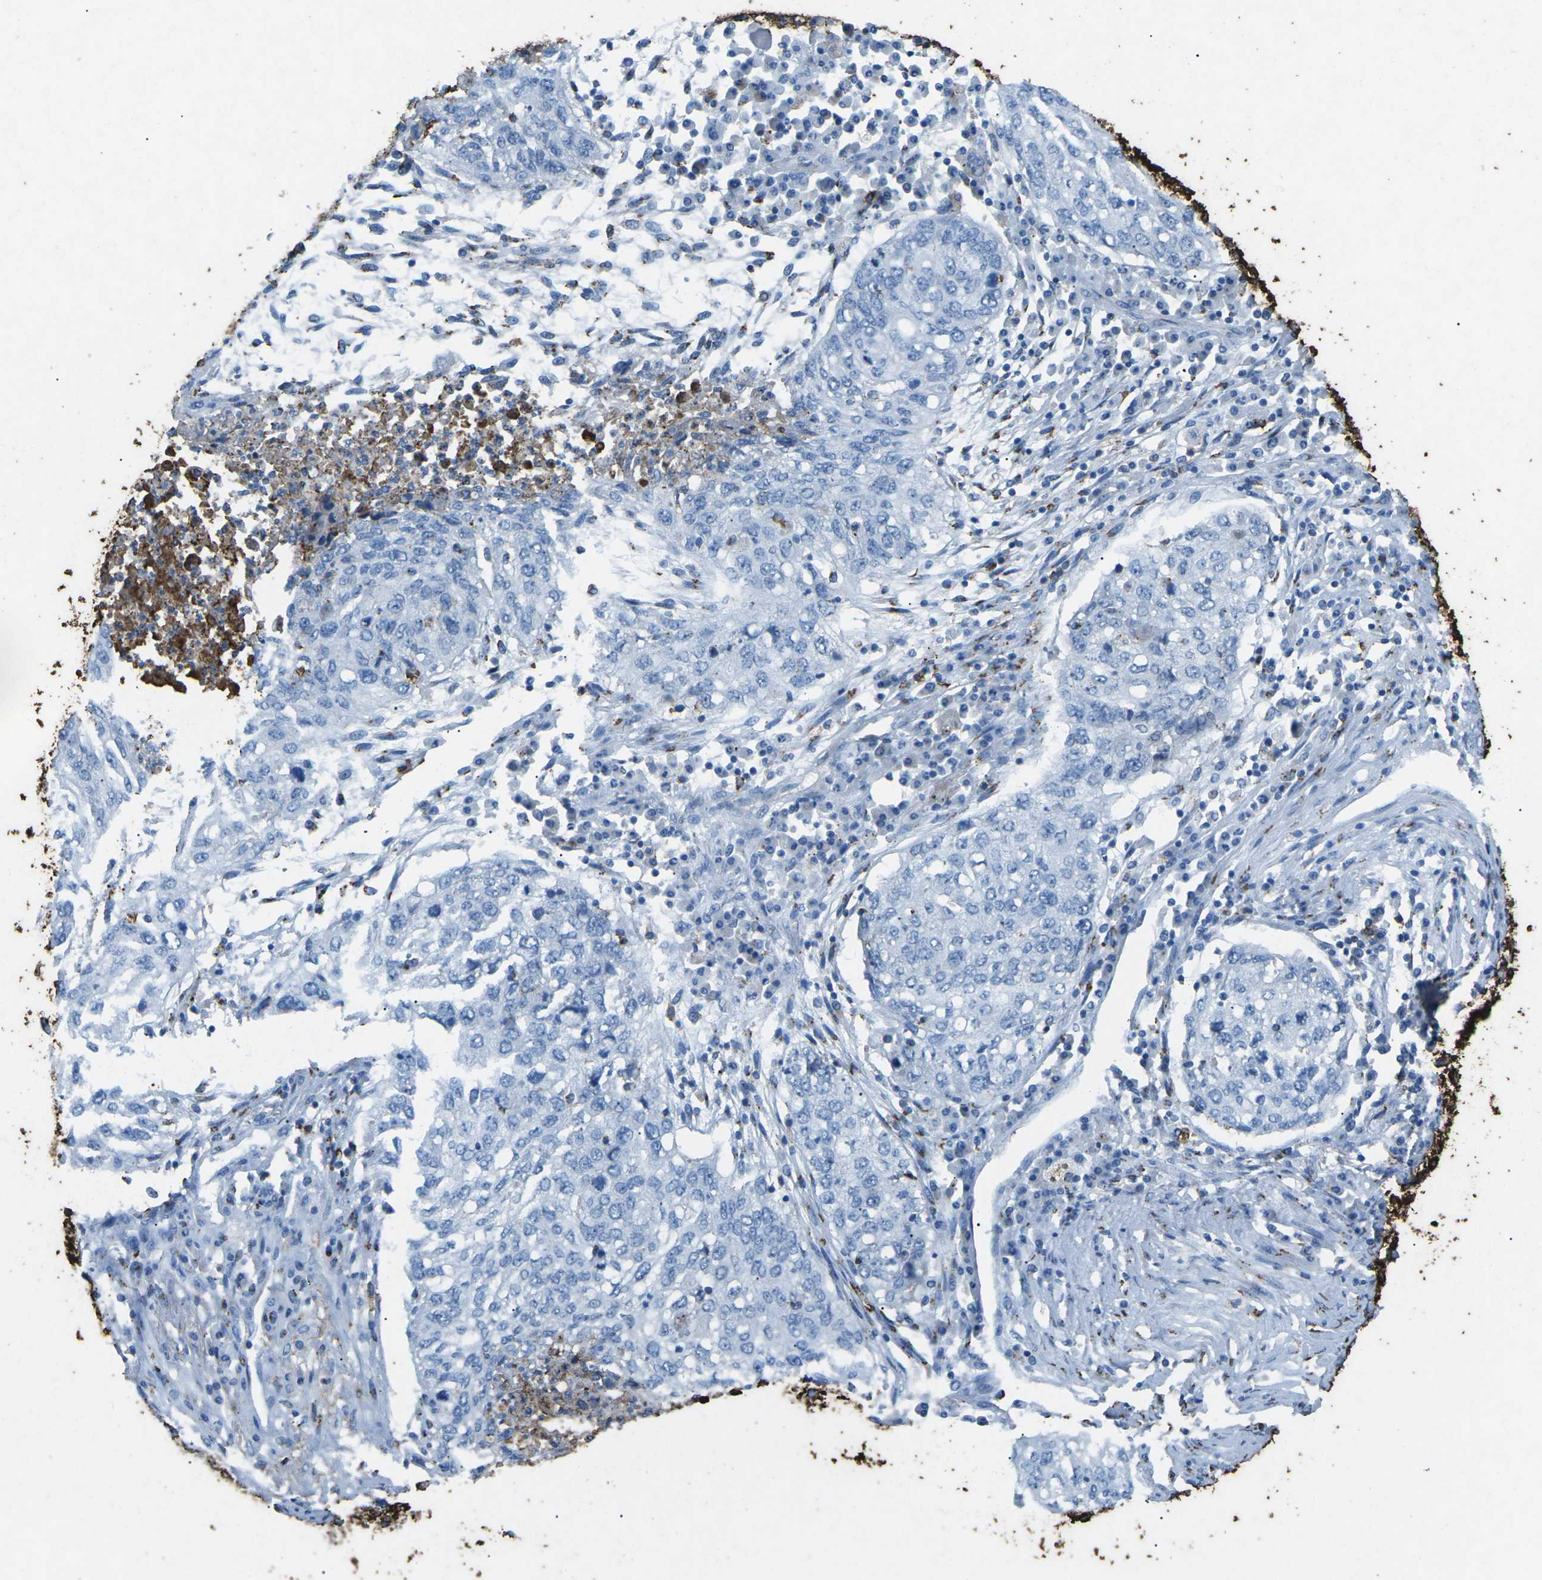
{"staining": {"intensity": "negative", "quantity": "none", "location": "none"}, "tissue": "lung cancer", "cell_type": "Tumor cells", "image_type": "cancer", "snomed": [{"axis": "morphology", "description": "Squamous cell carcinoma, NOS"}, {"axis": "topography", "description": "Lung"}], "caption": "This is a image of immunohistochemistry staining of squamous cell carcinoma (lung), which shows no staining in tumor cells.", "gene": "CTAGE1", "patient": {"sex": "female", "age": 63}}